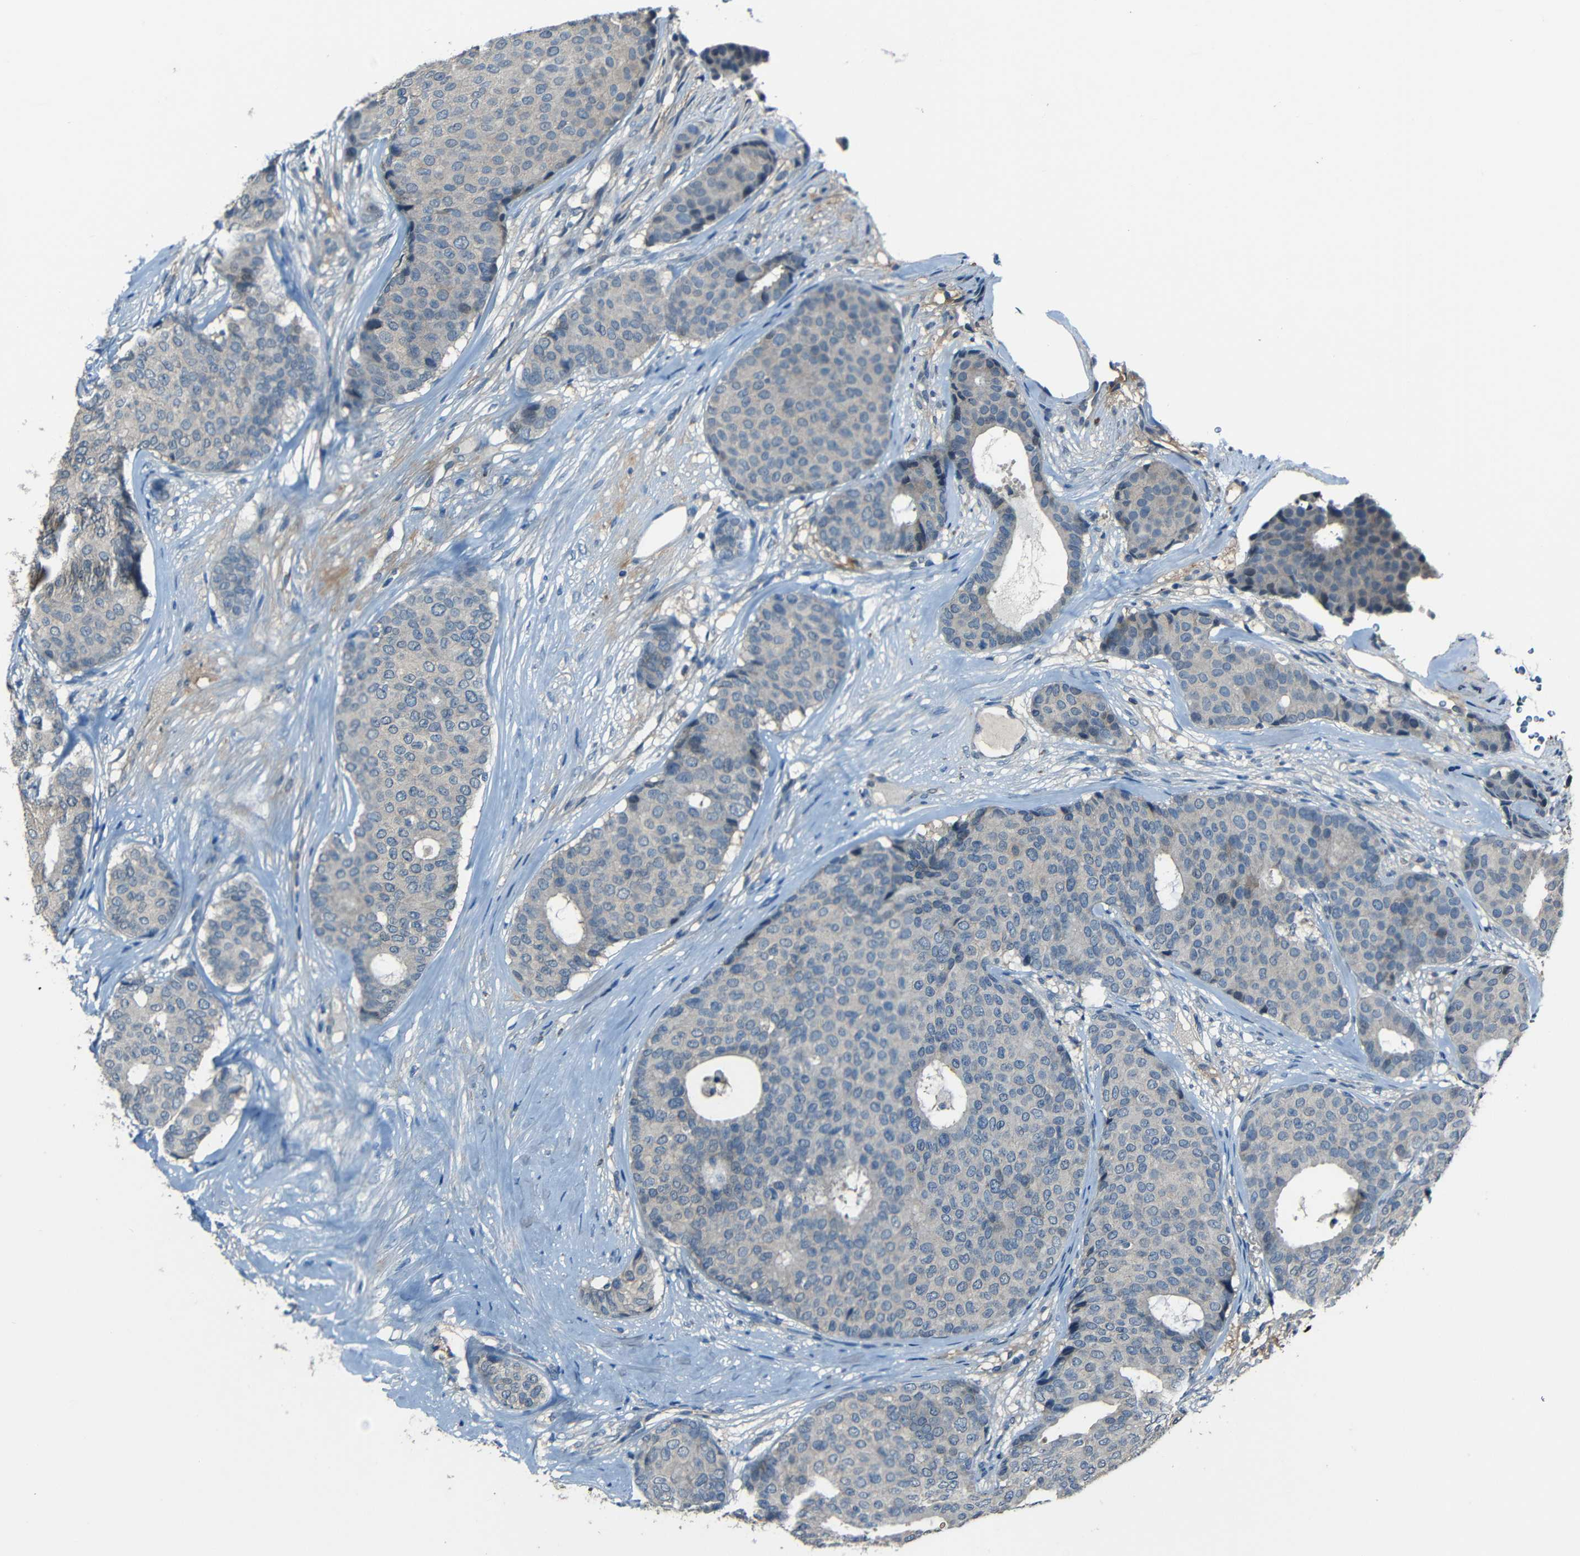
{"staining": {"intensity": "negative", "quantity": "none", "location": "none"}, "tissue": "breast cancer", "cell_type": "Tumor cells", "image_type": "cancer", "snomed": [{"axis": "morphology", "description": "Duct carcinoma"}, {"axis": "topography", "description": "Breast"}], "caption": "The image reveals no significant positivity in tumor cells of breast infiltrating ductal carcinoma.", "gene": "SLA", "patient": {"sex": "female", "age": 75}}